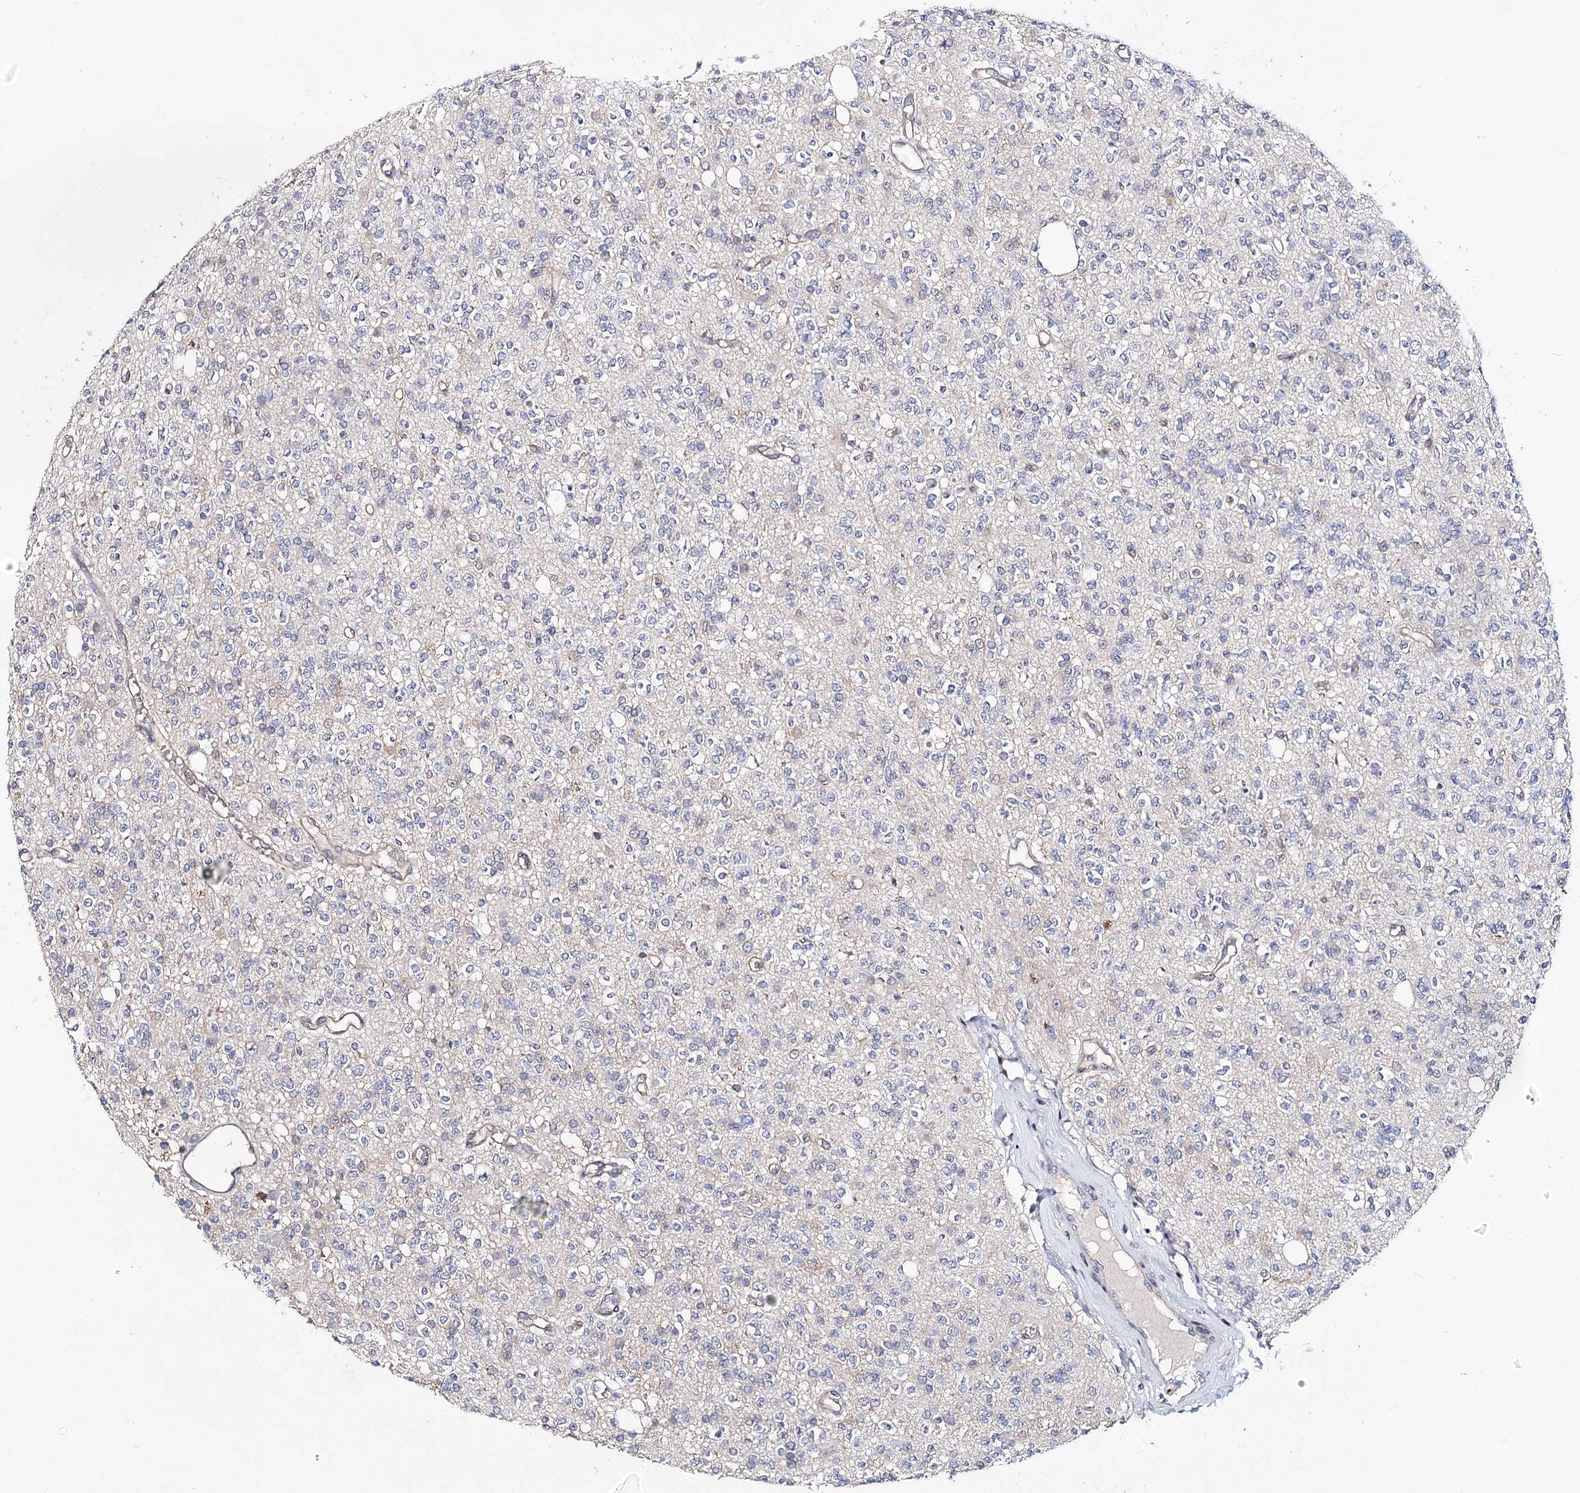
{"staining": {"intensity": "negative", "quantity": "none", "location": "none"}, "tissue": "glioma", "cell_type": "Tumor cells", "image_type": "cancer", "snomed": [{"axis": "morphology", "description": "Glioma, malignant, High grade"}, {"axis": "topography", "description": "Brain"}], "caption": "Malignant high-grade glioma stained for a protein using IHC displays no expression tumor cells.", "gene": "TMEM218", "patient": {"sex": "male", "age": 34}}